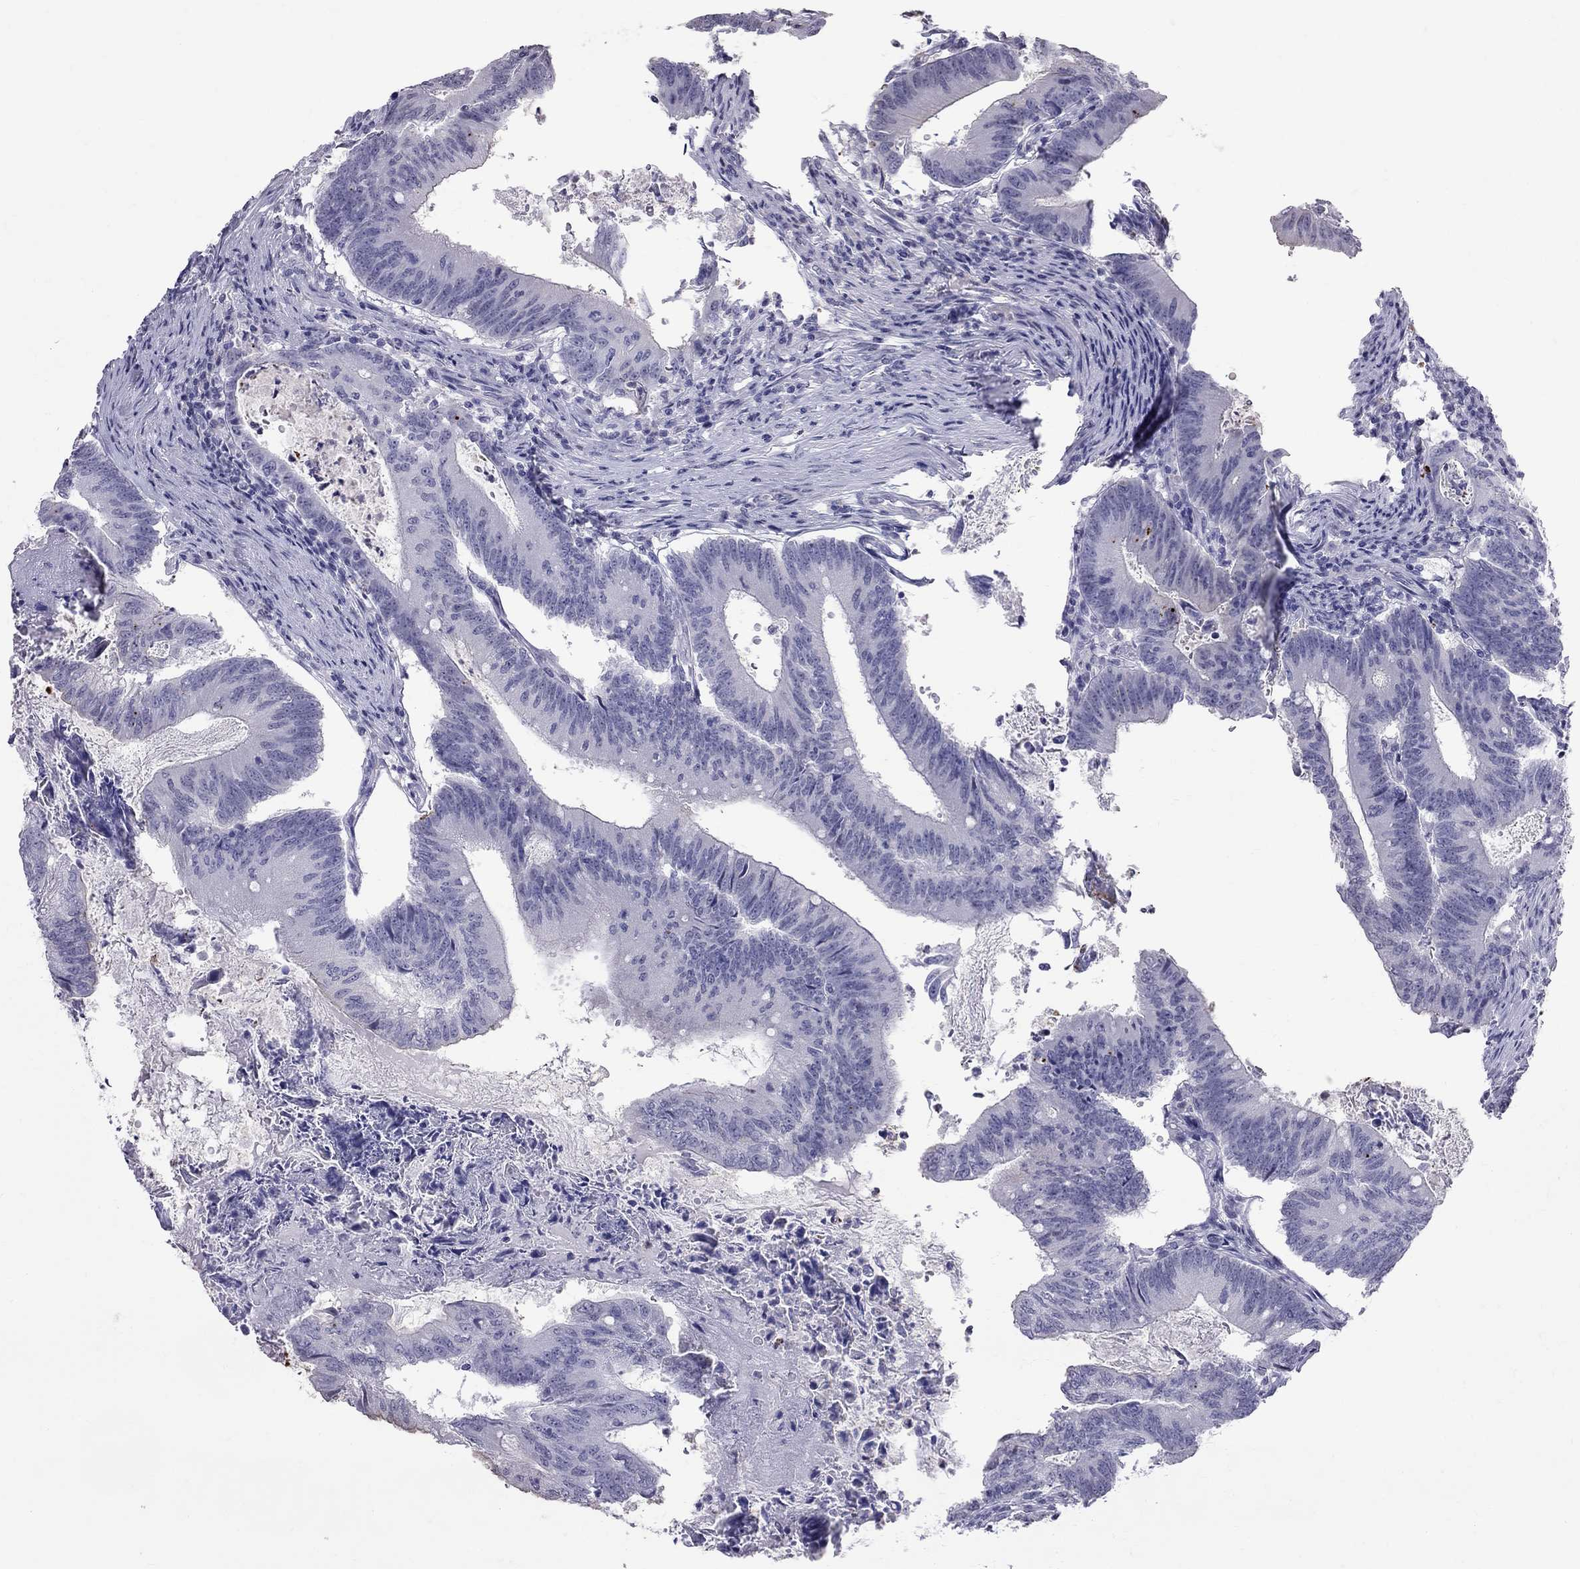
{"staining": {"intensity": "negative", "quantity": "none", "location": "none"}, "tissue": "colorectal cancer", "cell_type": "Tumor cells", "image_type": "cancer", "snomed": [{"axis": "morphology", "description": "Adenocarcinoma, NOS"}, {"axis": "topography", "description": "Colon"}], "caption": "The immunohistochemistry histopathology image has no significant staining in tumor cells of colorectal cancer tissue. The staining was performed using DAB to visualize the protein expression in brown, while the nuclei were stained in blue with hematoxylin (Magnification: 20x).", "gene": "MUC15", "patient": {"sex": "female", "age": 70}}